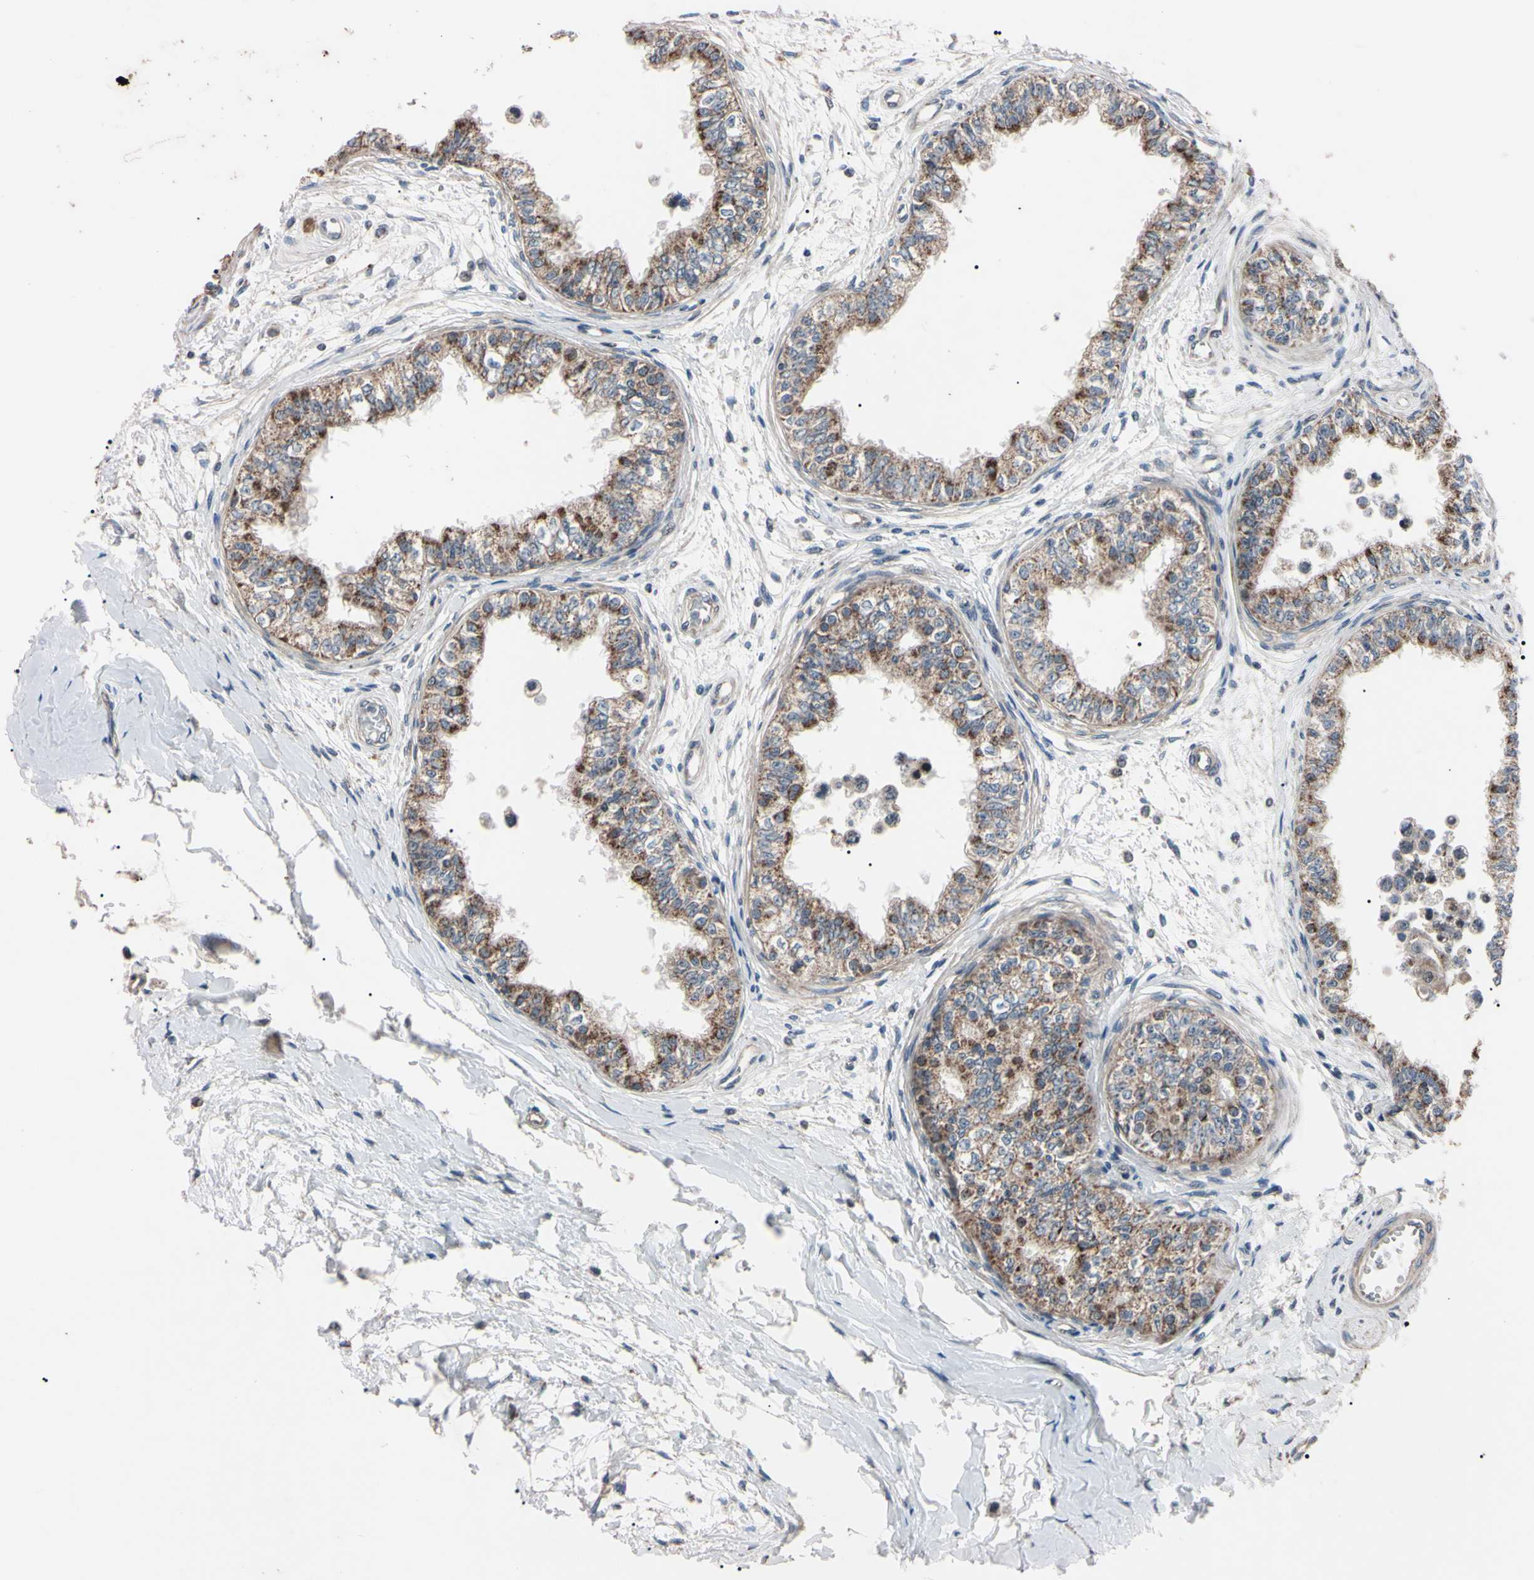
{"staining": {"intensity": "moderate", "quantity": "25%-75%", "location": "cytoplasmic/membranous"}, "tissue": "epididymis", "cell_type": "Glandular cells", "image_type": "normal", "snomed": [{"axis": "morphology", "description": "Normal tissue, NOS"}, {"axis": "morphology", "description": "Adenocarcinoma, metastatic, NOS"}, {"axis": "topography", "description": "Testis"}, {"axis": "topography", "description": "Epididymis"}], "caption": "Immunohistochemical staining of normal epididymis reveals medium levels of moderate cytoplasmic/membranous positivity in about 25%-75% of glandular cells.", "gene": "TNFRSF1A", "patient": {"sex": "male", "age": 26}}